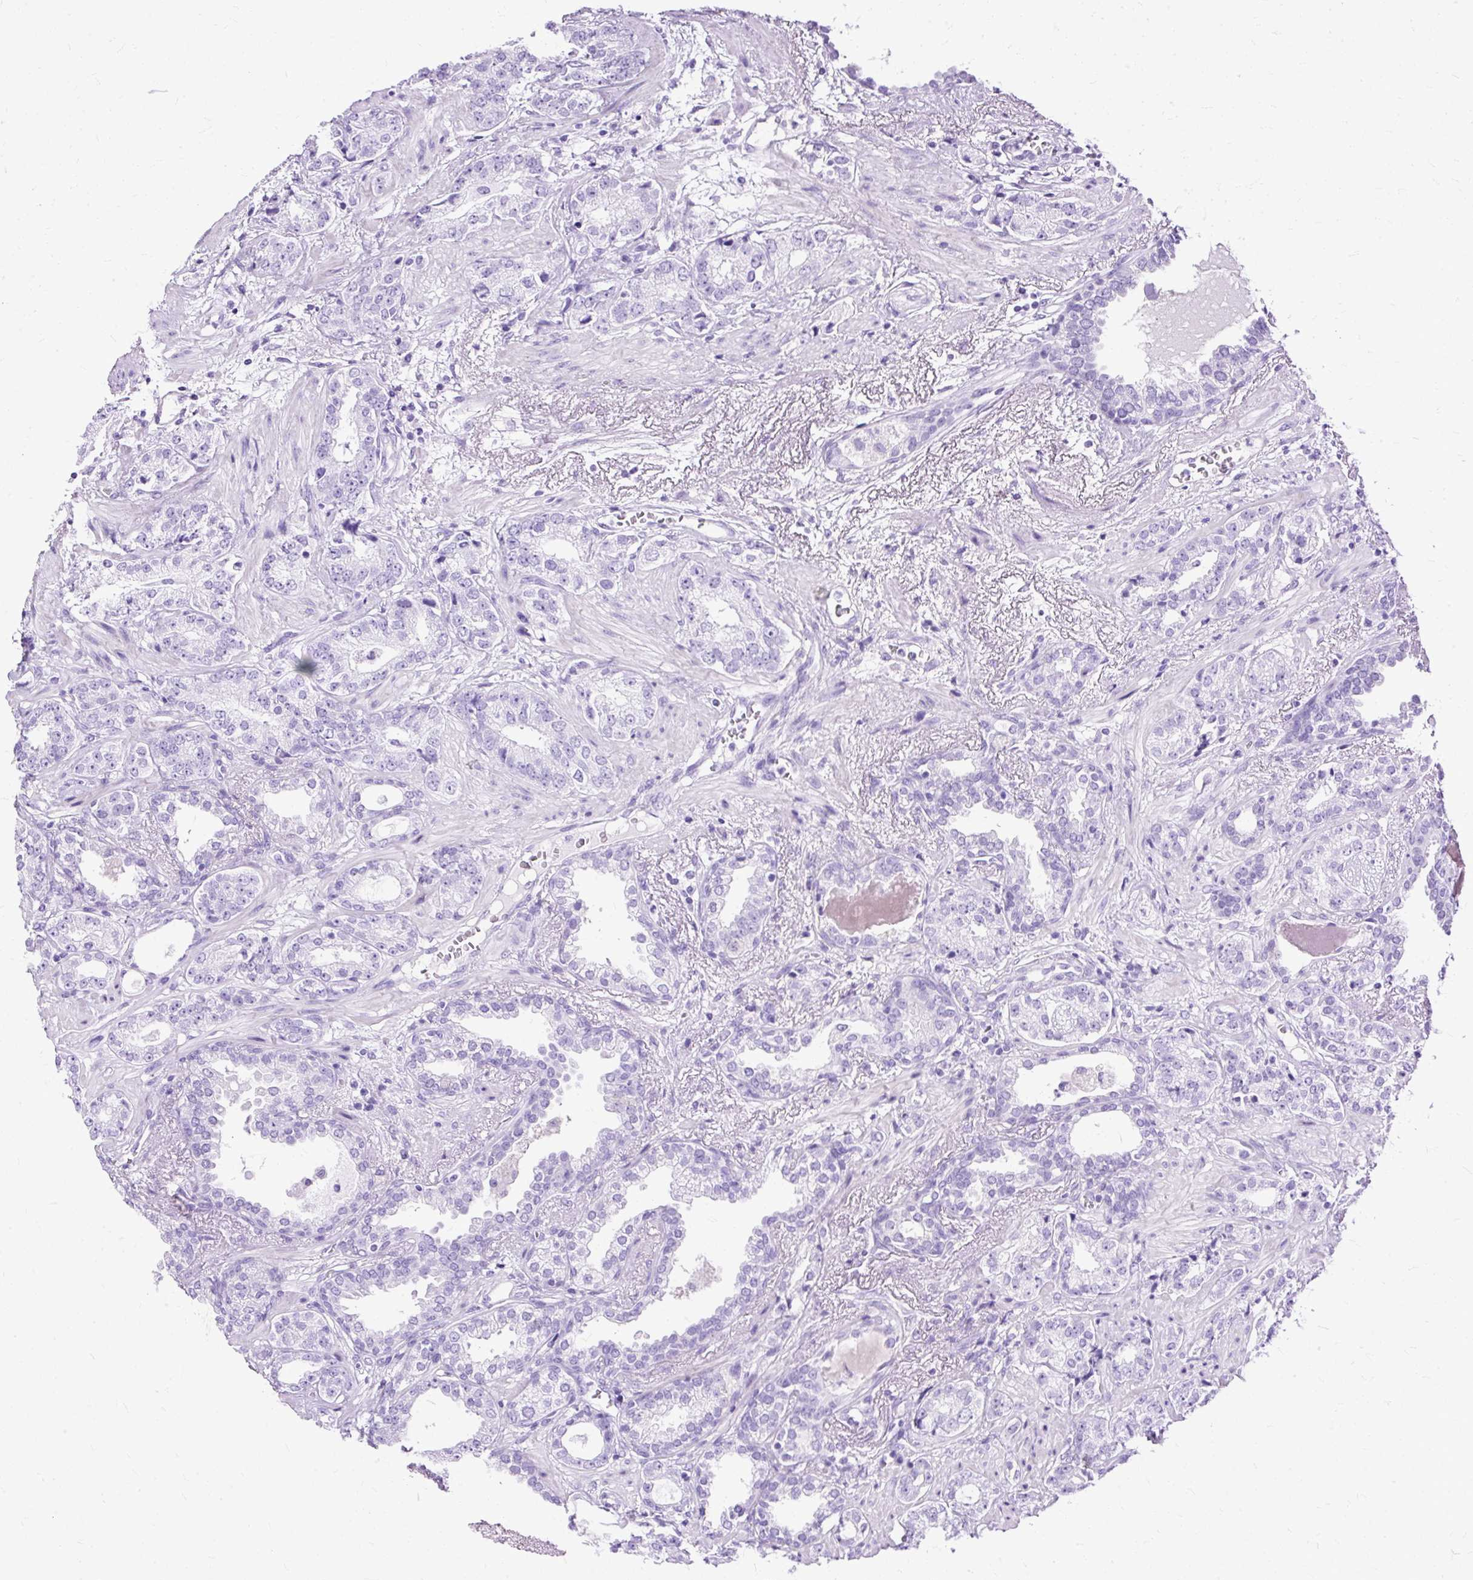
{"staining": {"intensity": "negative", "quantity": "none", "location": "none"}, "tissue": "prostate cancer", "cell_type": "Tumor cells", "image_type": "cancer", "snomed": [{"axis": "morphology", "description": "Adenocarcinoma, High grade"}, {"axis": "topography", "description": "Prostate"}], "caption": "Immunohistochemistry (IHC) photomicrograph of prostate cancer (high-grade adenocarcinoma) stained for a protein (brown), which reveals no positivity in tumor cells.", "gene": "SLC8A2", "patient": {"sex": "male", "age": 71}}